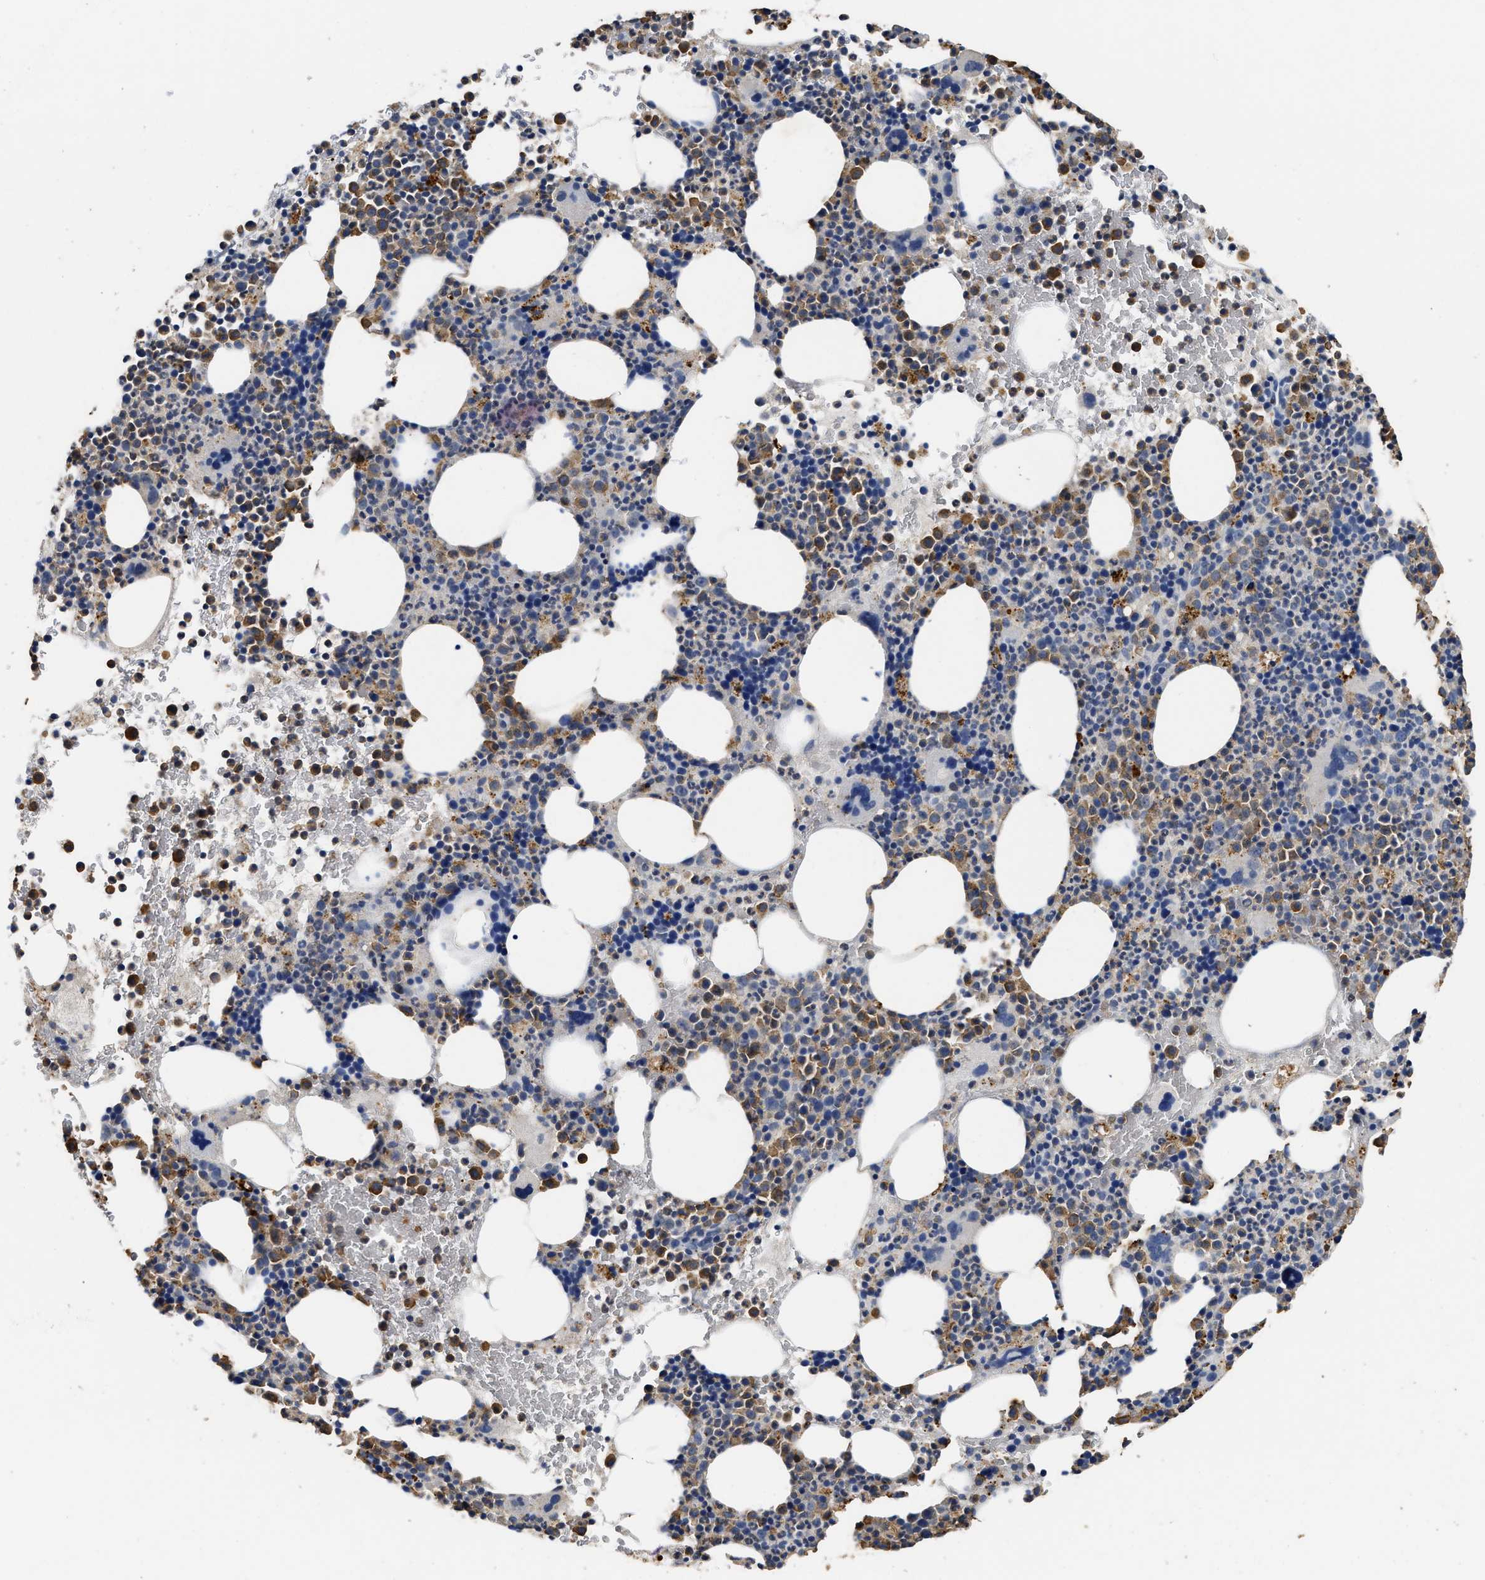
{"staining": {"intensity": "moderate", "quantity": "25%-75%", "location": "cytoplasmic/membranous"}, "tissue": "bone marrow", "cell_type": "Hematopoietic cells", "image_type": "normal", "snomed": [{"axis": "morphology", "description": "Normal tissue, NOS"}, {"axis": "morphology", "description": "Inflammation, NOS"}, {"axis": "topography", "description": "Bone marrow"}], "caption": "A high-resolution micrograph shows immunohistochemistry (IHC) staining of normal bone marrow, which displays moderate cytoplasmic/membranous positivity in about 25%-75% of hematopoietic cells.", "gene": "CTNNA1", "patient": {"sex": "male", "age": 73}}